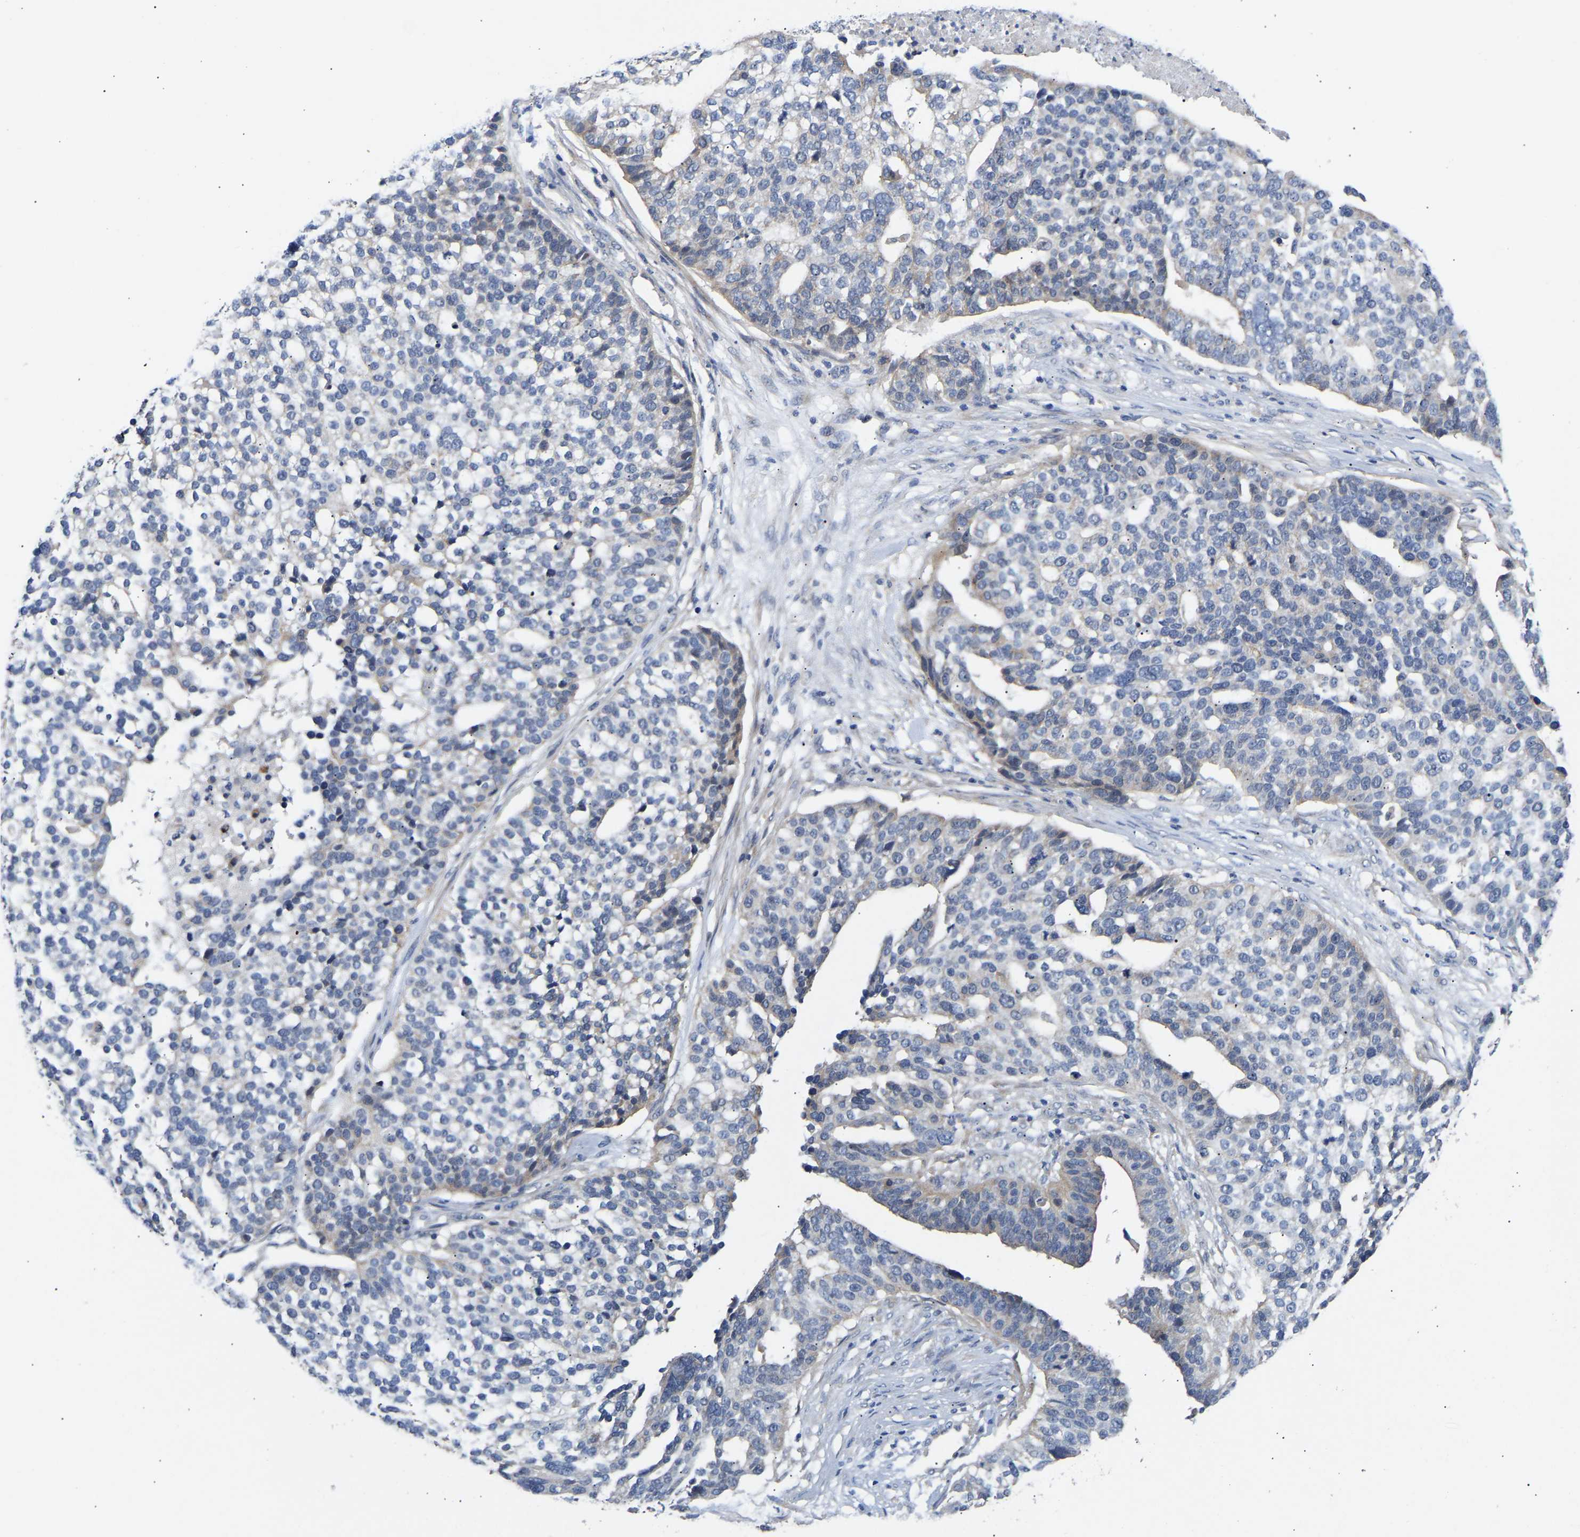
{"staining": {"intensity": "negative", "quantity": "none", "location": "none"}, "tissue": "ovarian cancer", "cell_type": "Tumor cells", "image_type": "cancer", "snomed": [{"axis": "morphology", "description": "Cystadenocarcinoma, serous, NOS"}, {"axis": "topography", "description": "Ovary"}], "caption": "This photomicrograph is of serous cystadenocarcinoma (ovarian) stained with immunohistochemistry to label a protein in brown with the nuclei are counter-stained blue. There is no staining in tumor cells.", "gene": "KASH5", "patient": {"sex": "female", "age": 59}}